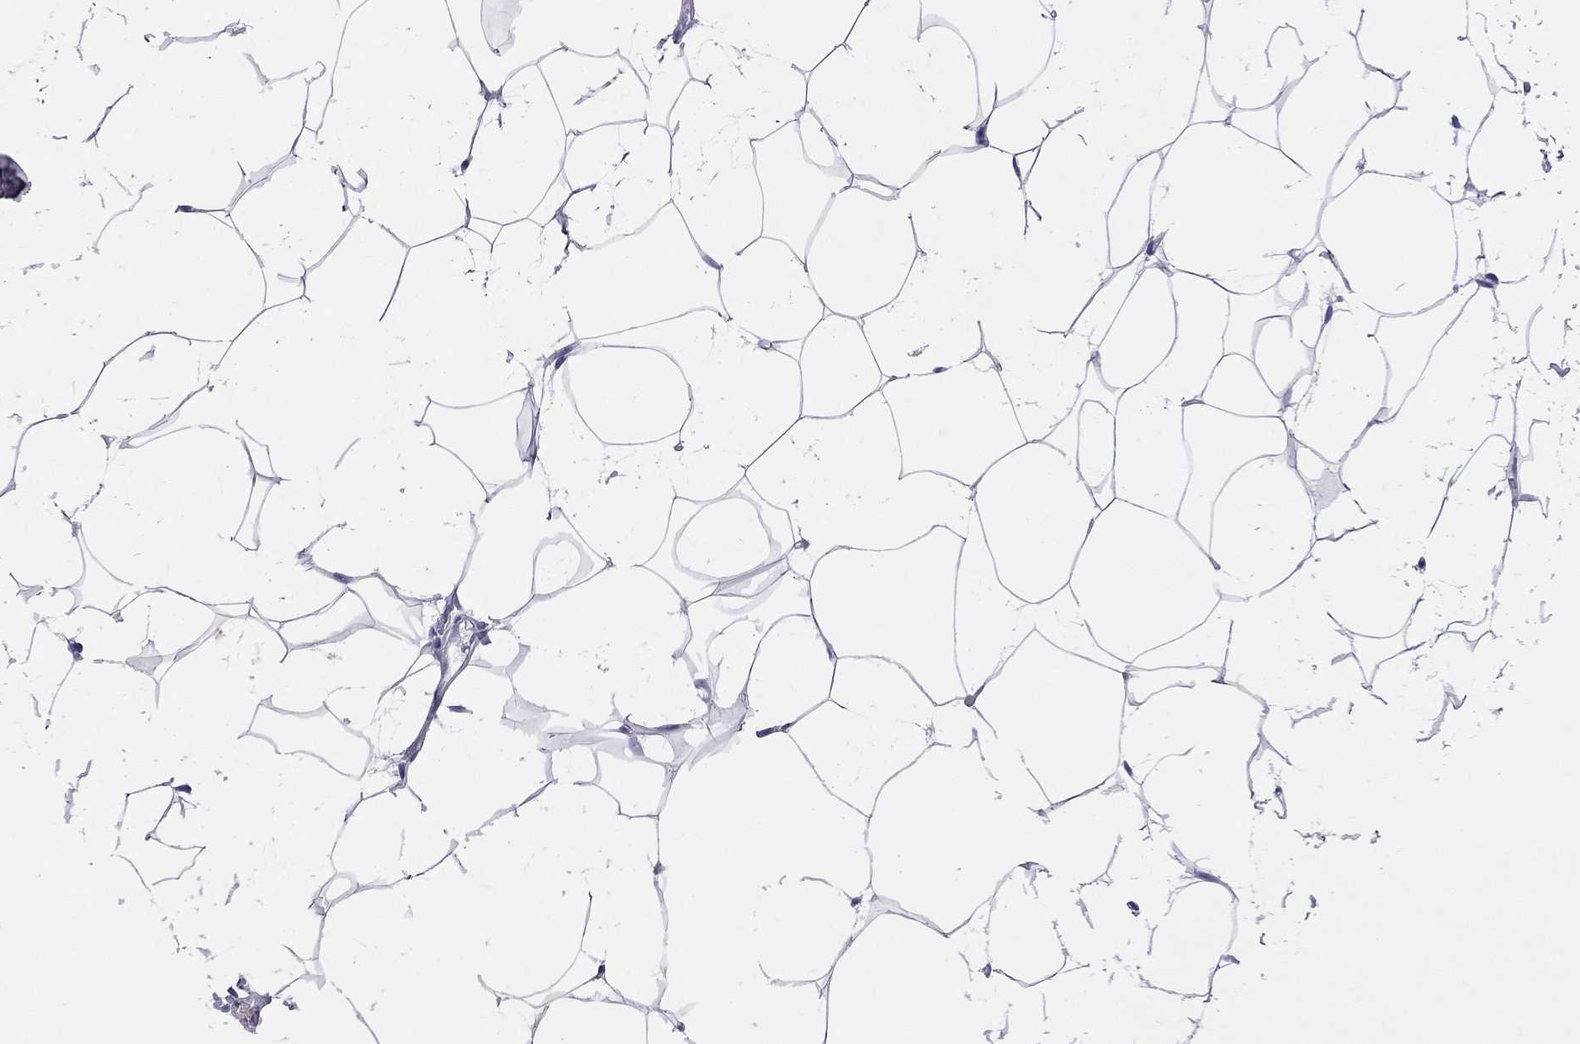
{"staining": {"intensity": "negative", "quantity": "none", "location": "none"}, "tissue": "breast", "cell_type": "Adipocytes", "image_type": "normal", "snomed": [{"axis": "morphology", "description": "Normal tissue, NOS"}, {"axis": "topography", "description": "Breast"}], "caption": "This is an immunohistochemistry (IHC) photomicrograph of unremarkable breast. There is no staining in adipocytes.", "gene": "ODF4", "patient": {"sex": "female", "age": 32}}